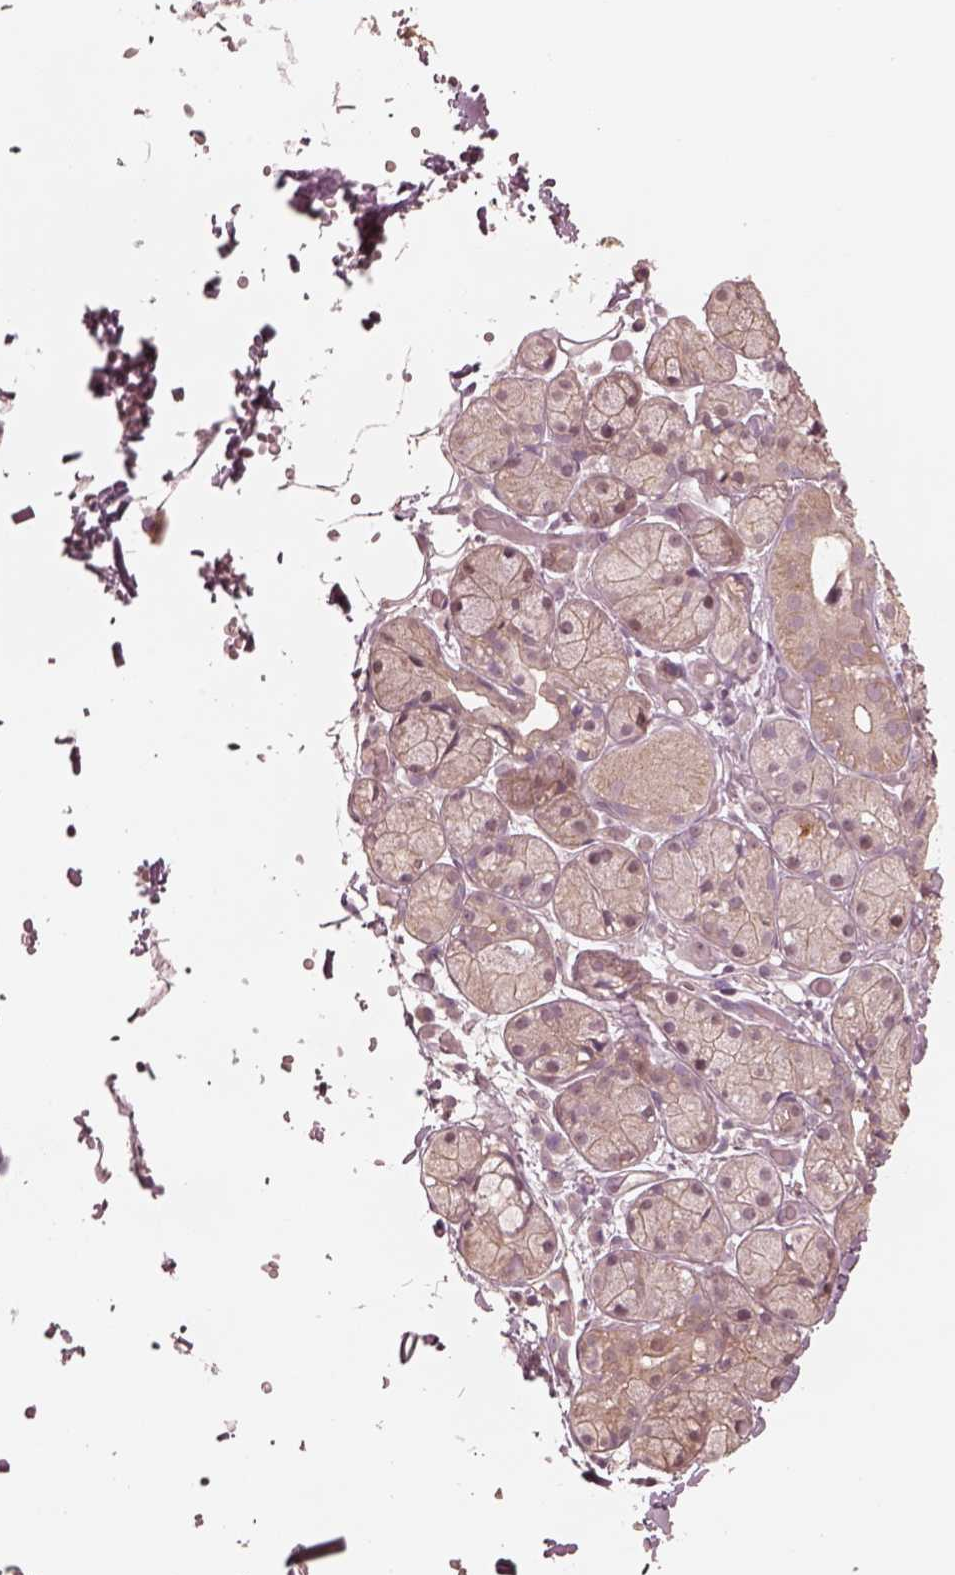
{"staining": {"intensity": "weak", "quantity": "25%-75%", "location": "cytoplasmic/membranous"}, "tissue": "salivary gland", "cell_type": "Glandular cells", "image_type": "normal", "snomed": [{"axis": "morphology", "description": "Normal tissue, NOS"}, {"axis": "topography", "description": "Salivary gland"}, {"axis": "topography", "description": "Peripheral nerve tissue"}], "caption": "Salivary gland stained with a brown dye displays weak cytoplasmic/membranous positive staining in about 25%-75% of glandular cells.", "gene": "KIF5C", "patient": {"sex": "male", "age": 71}}